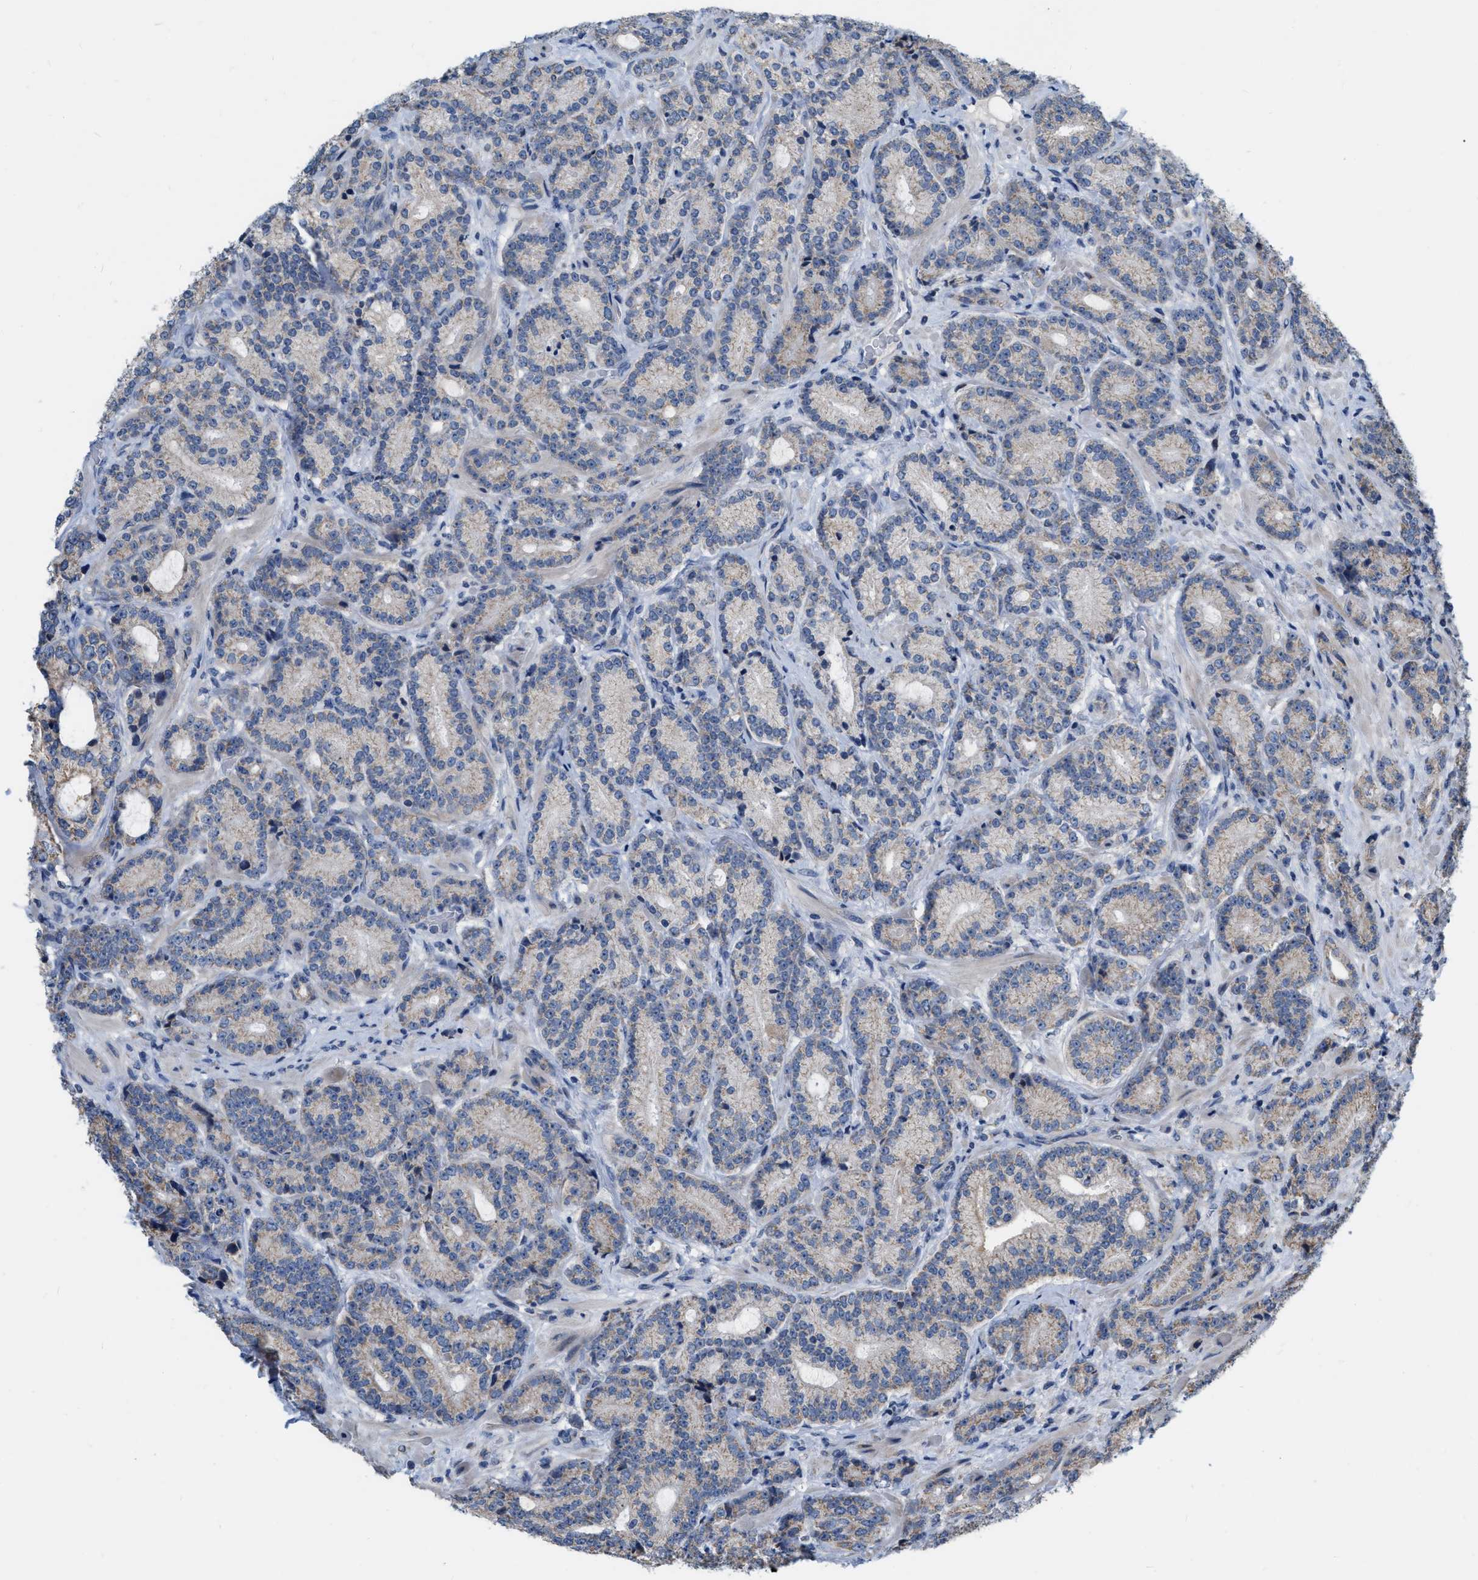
{"staining": {"intensity": "negative", "quantity": "none", "location": "none"}, "tissue": "prostate cancer", "cell_type": "Tumor cells", "image_type": "cancer", "snomed": [{"axis": "morphology", "description": "Adenocarcinoma, High grade"}, {"axis": "topography", "description": "Prostate"}], "caption": "The histopathology image shows no significant staining in tumor cells of prostate cancer. (DAB immunohistochemistry (IHC) with hematoxylin counter stain).", "gene": "DDX56", "patient": {"sex": "male", "age": 61}}